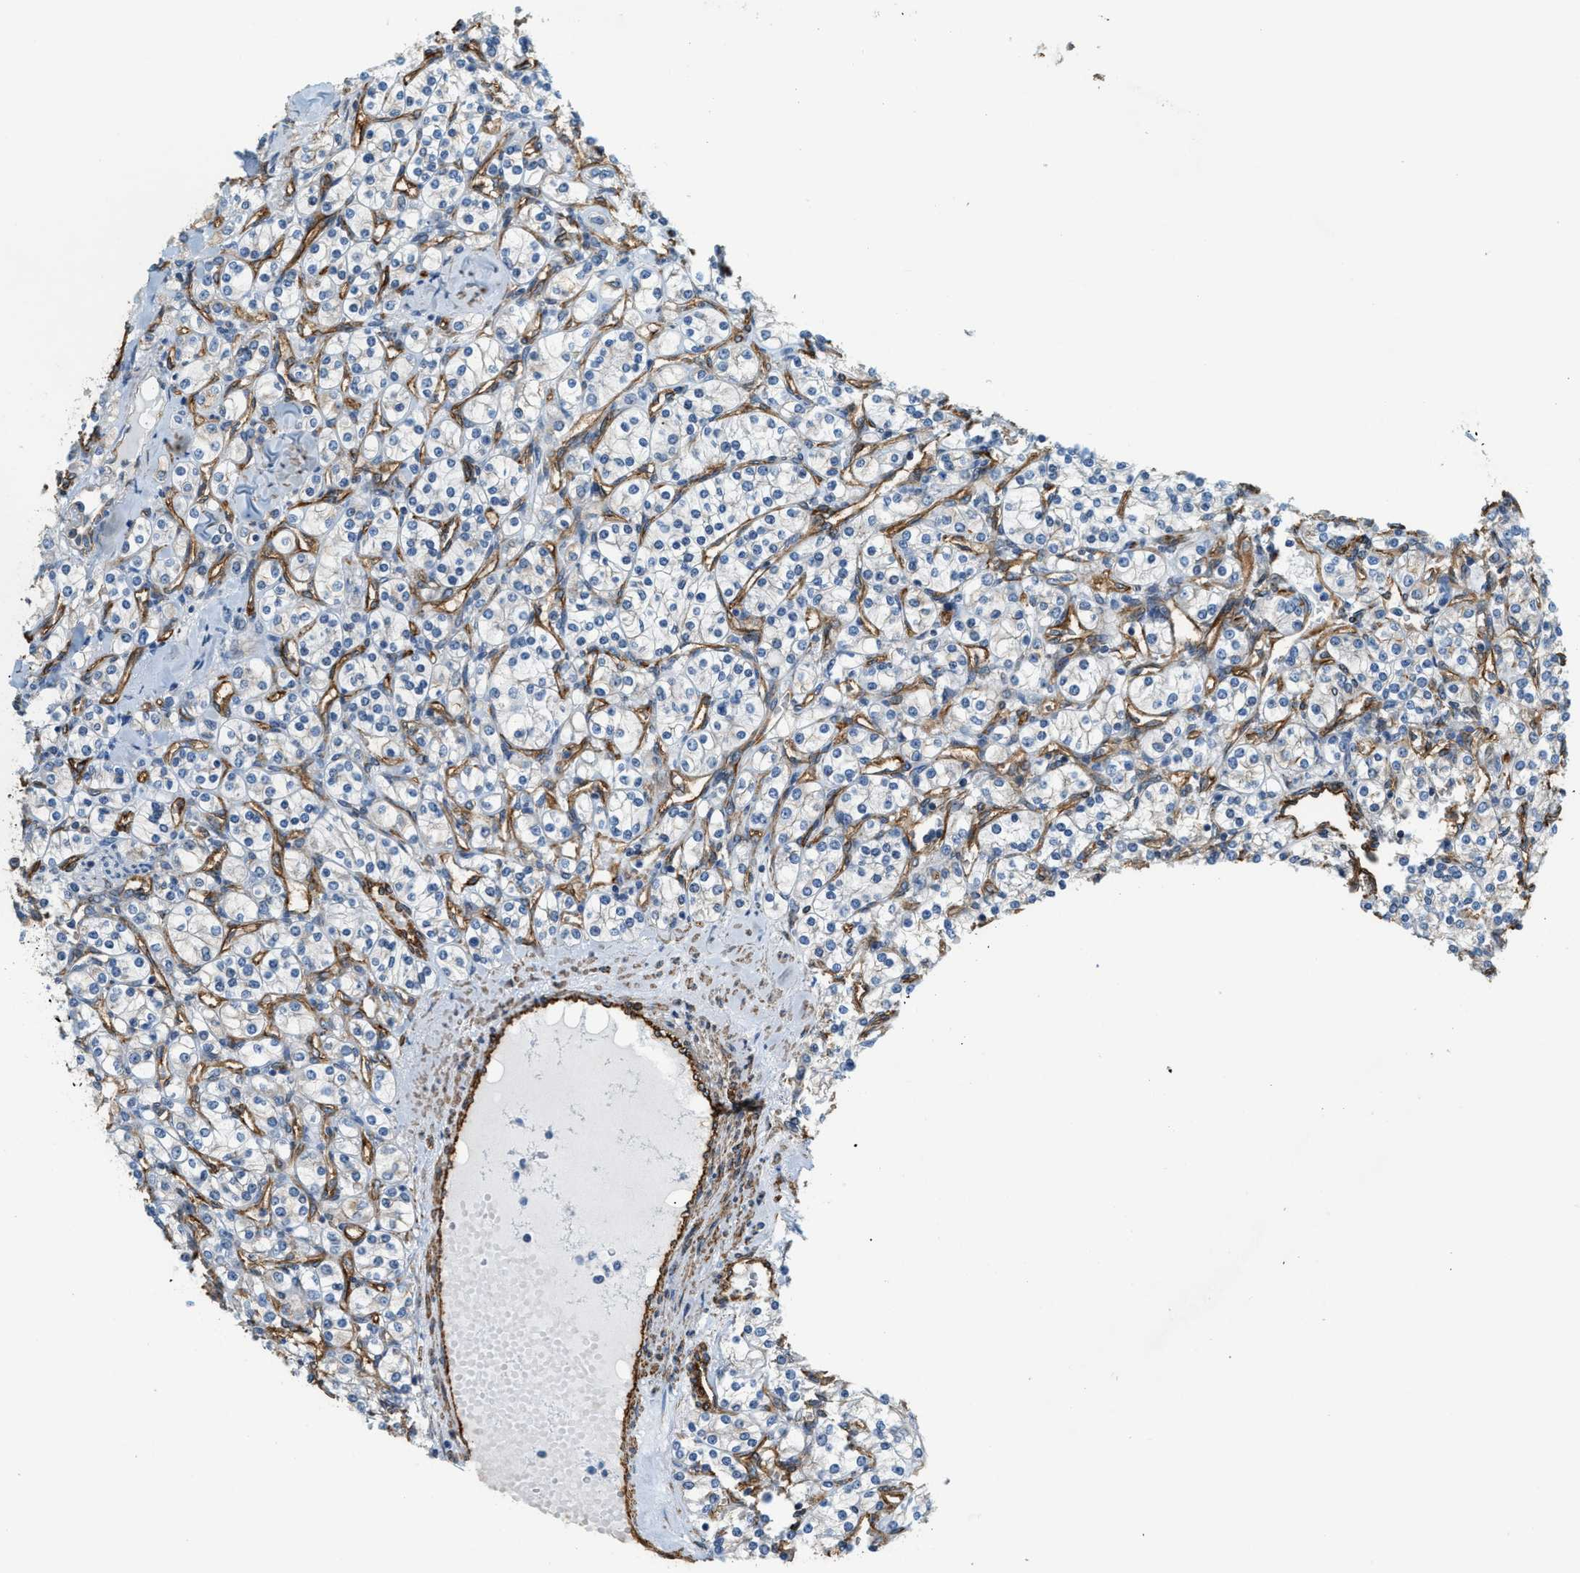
{"staining": {"intensity": "weak", "quantity": "<25%", "location": "cytoplasmic/membranous"}, "tissue": "renal cancer", "cell_type": "Tumor cells", "image_type": "cancer", "snomed": [{"axis": "morphology", "description": "Adenocarcinoma, NOS"}, {"axis": "topography", "description": "Kidney"}], "caption": "This micrograph is of renal cancer stained with immunohistochemistry to label a protein in brown with the nuclei are counter-stained blue. There is no expression in tumor cells.", "gene": "TMEM43", "patient": {"sex": "male", "age": 77}}